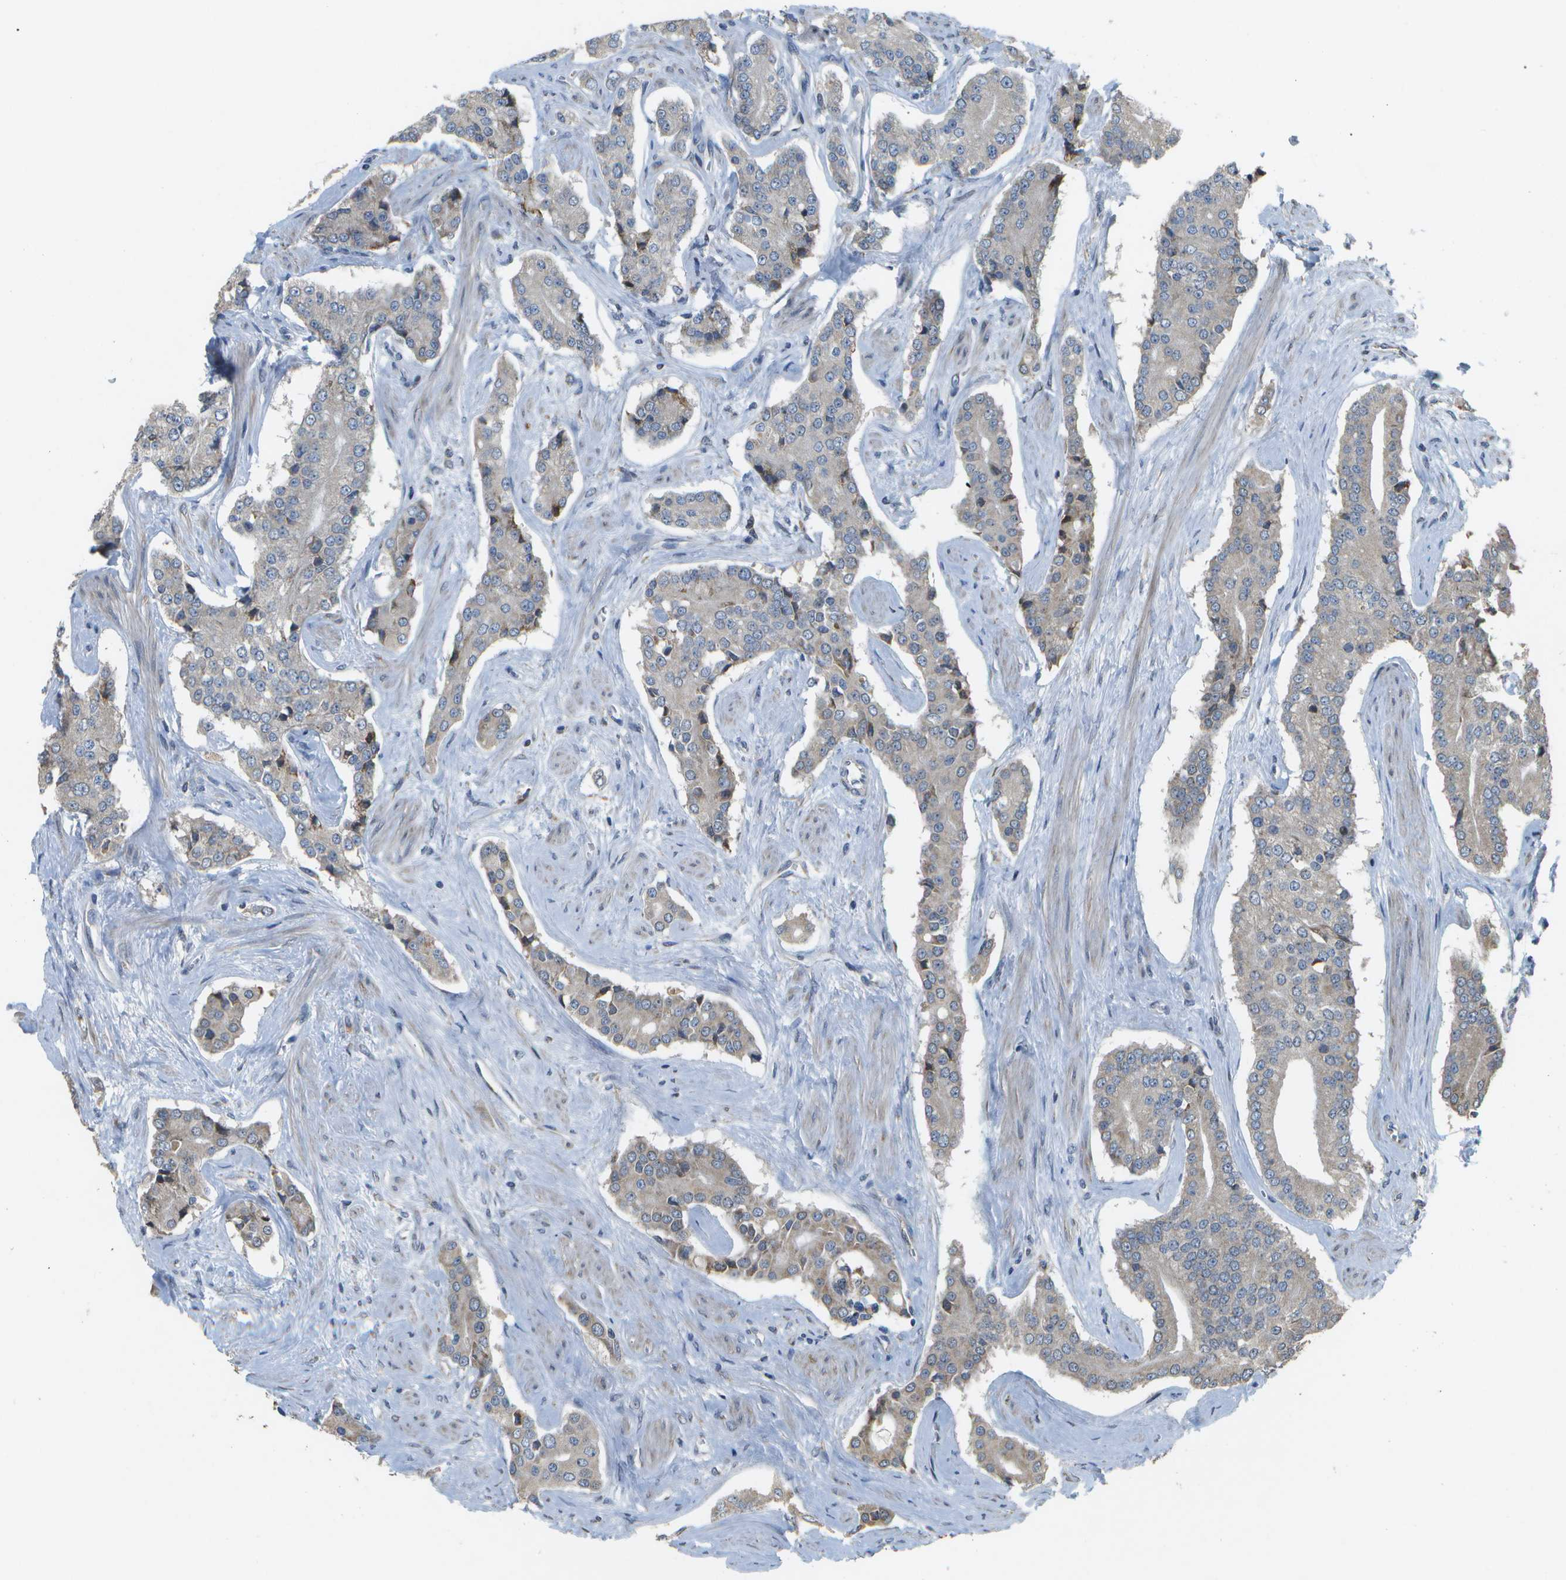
{"staining": {"intensity": "moderate", "quantity": ">75%", "location": "cytoplasmic/membranous"}, "tissue": "prostate cancer", "cell_type": "Tumor cells", "image_type": "cancer", "snomed": [{"axis": "morphology", "description": "Adenocarcinoma, High grade"}, {"axis": "topography", "description": "Prostate"}], "caption": "DAB immunohistochemical staining of human adenocarcinoma (high-grade) (prostate) exhibits moderate cytoplasmic/membranous protein staining in approximately >75% of tumor cells. (IHC, brightfield microscopy, high magnification).", "gene": "HADHA", "patient": {"sex": "male", "age": 71}}